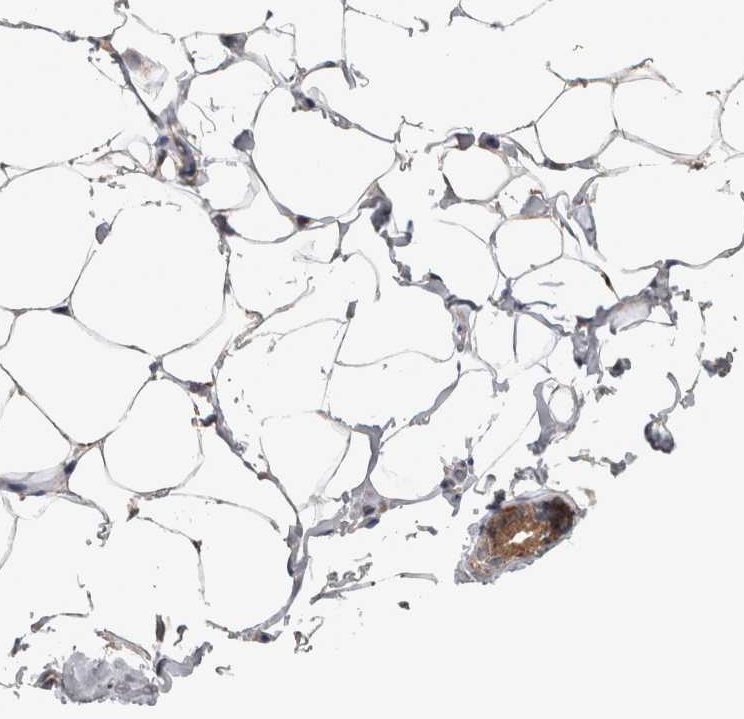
{"staining": {"intensity": "weak", "quantity": ">75%", "location": "cytoplasmic/membranous"}, "tissue": "adipose tissue", "cell_type": "Adipocytes", "image_type": "normal", "snomed": [{"axis": "morphology", "description": "Normal tissue, NOS"}, {"axis": "morphology", "description": "Fibrosis, NOS"}, {"axis": "topography", "description": "Breast"}, {"axis": "topography", "description": "Adipose tissue"}], "caption": "Approximately >75% of adipocytes in benign adipose tissue demonstrate weak cytoplasmic/membranous protein positivity as visualized by brown immunohistochemical staining.", "gene": "DBT", "patient": {"sex": "female", "age": 39}}